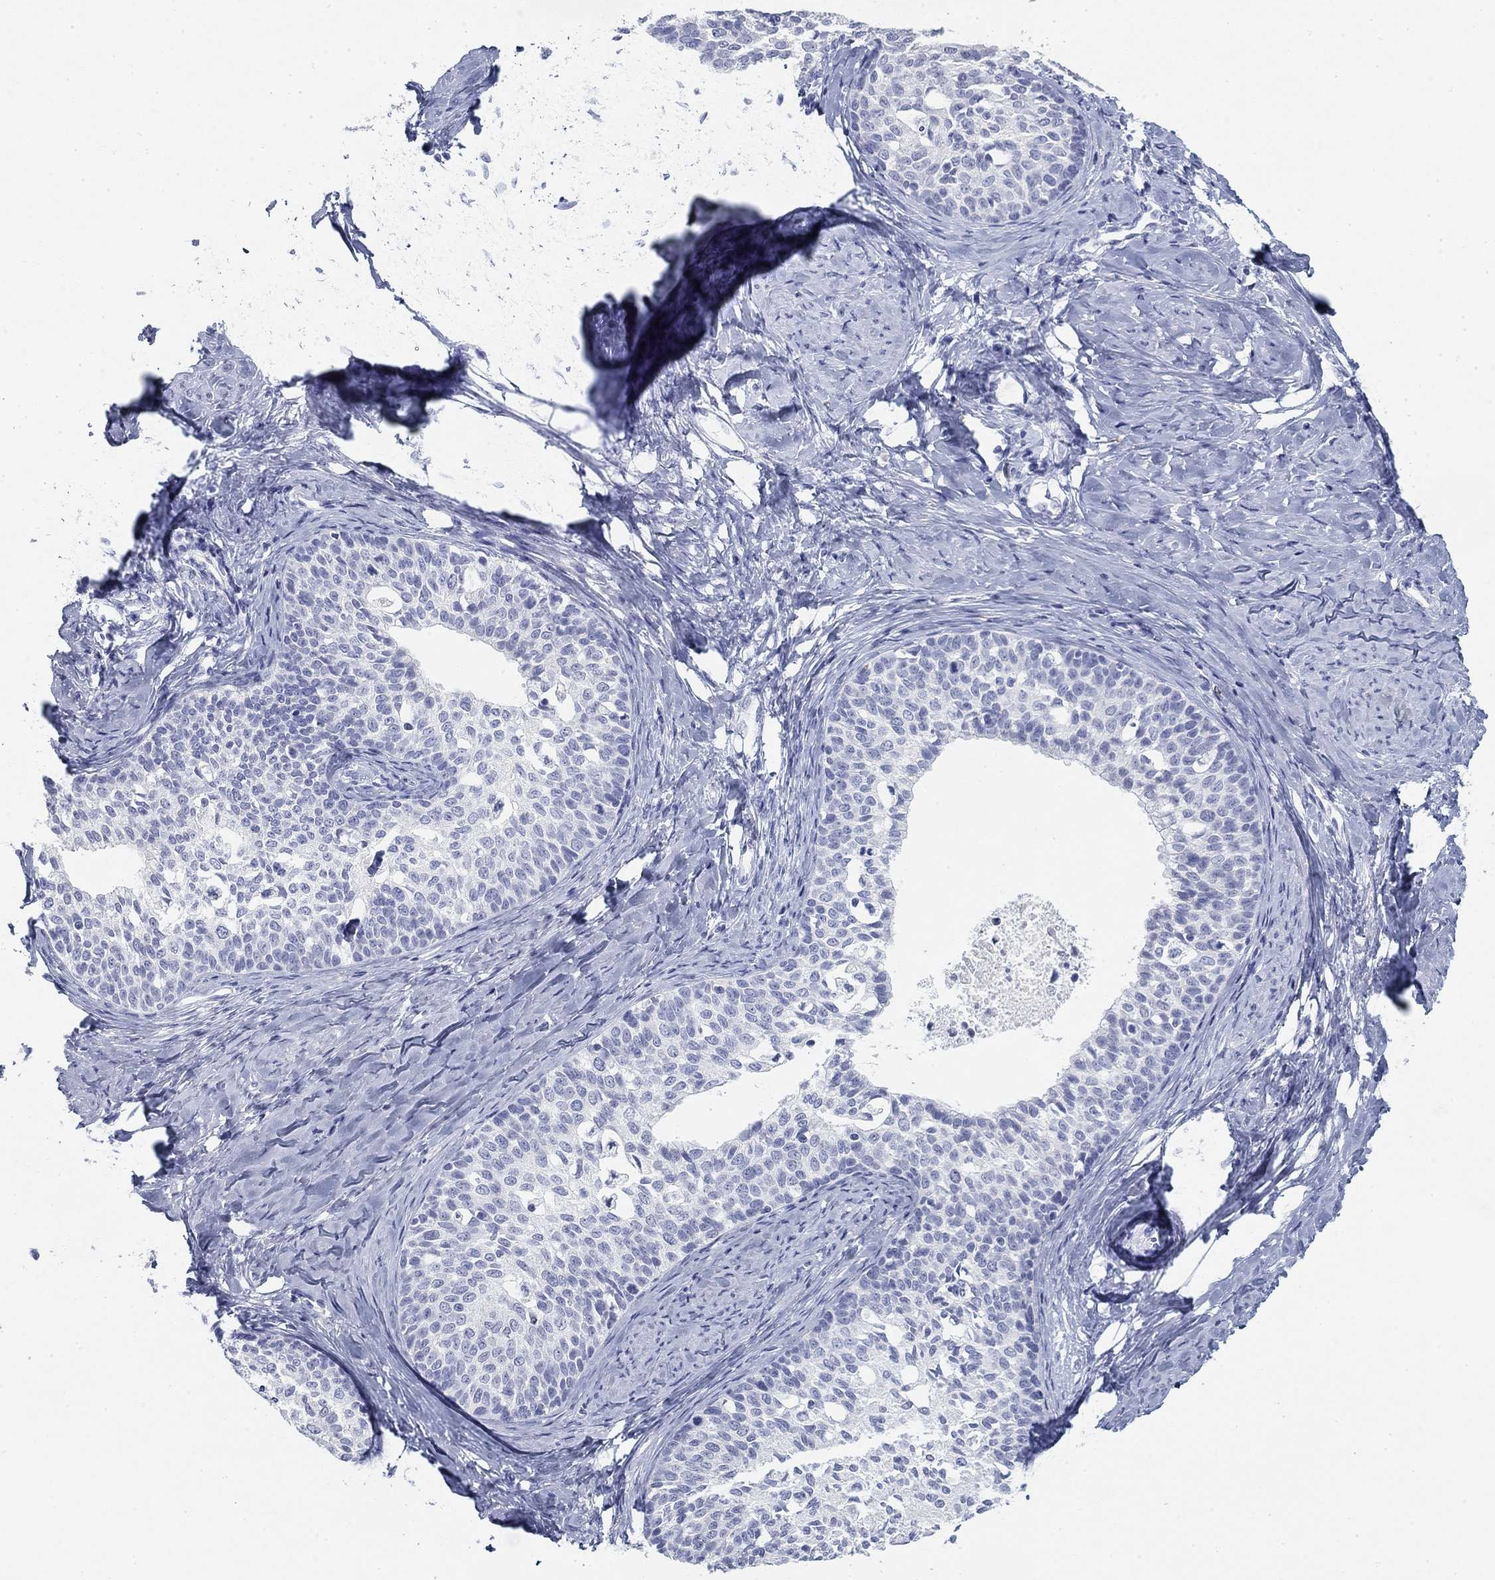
{"staining": {"intensity": "negative", "quantity": "none", "location": "none"}, "tissue": "cervical cancer", "cell_type": "Tumor cells", "image_type": "cancer", "snomed": [{"axis": "morphology", "description": "Squamous cell carcinoma, NOS"}, {"axis": "topography", "description": "Cervix"}], "caption": "Tumor cells show no significant protein staining in cervical cancer (squamous cell carcinoma).", "gene": "CD79B", "patient": {"sex": "female", "age": 51}}